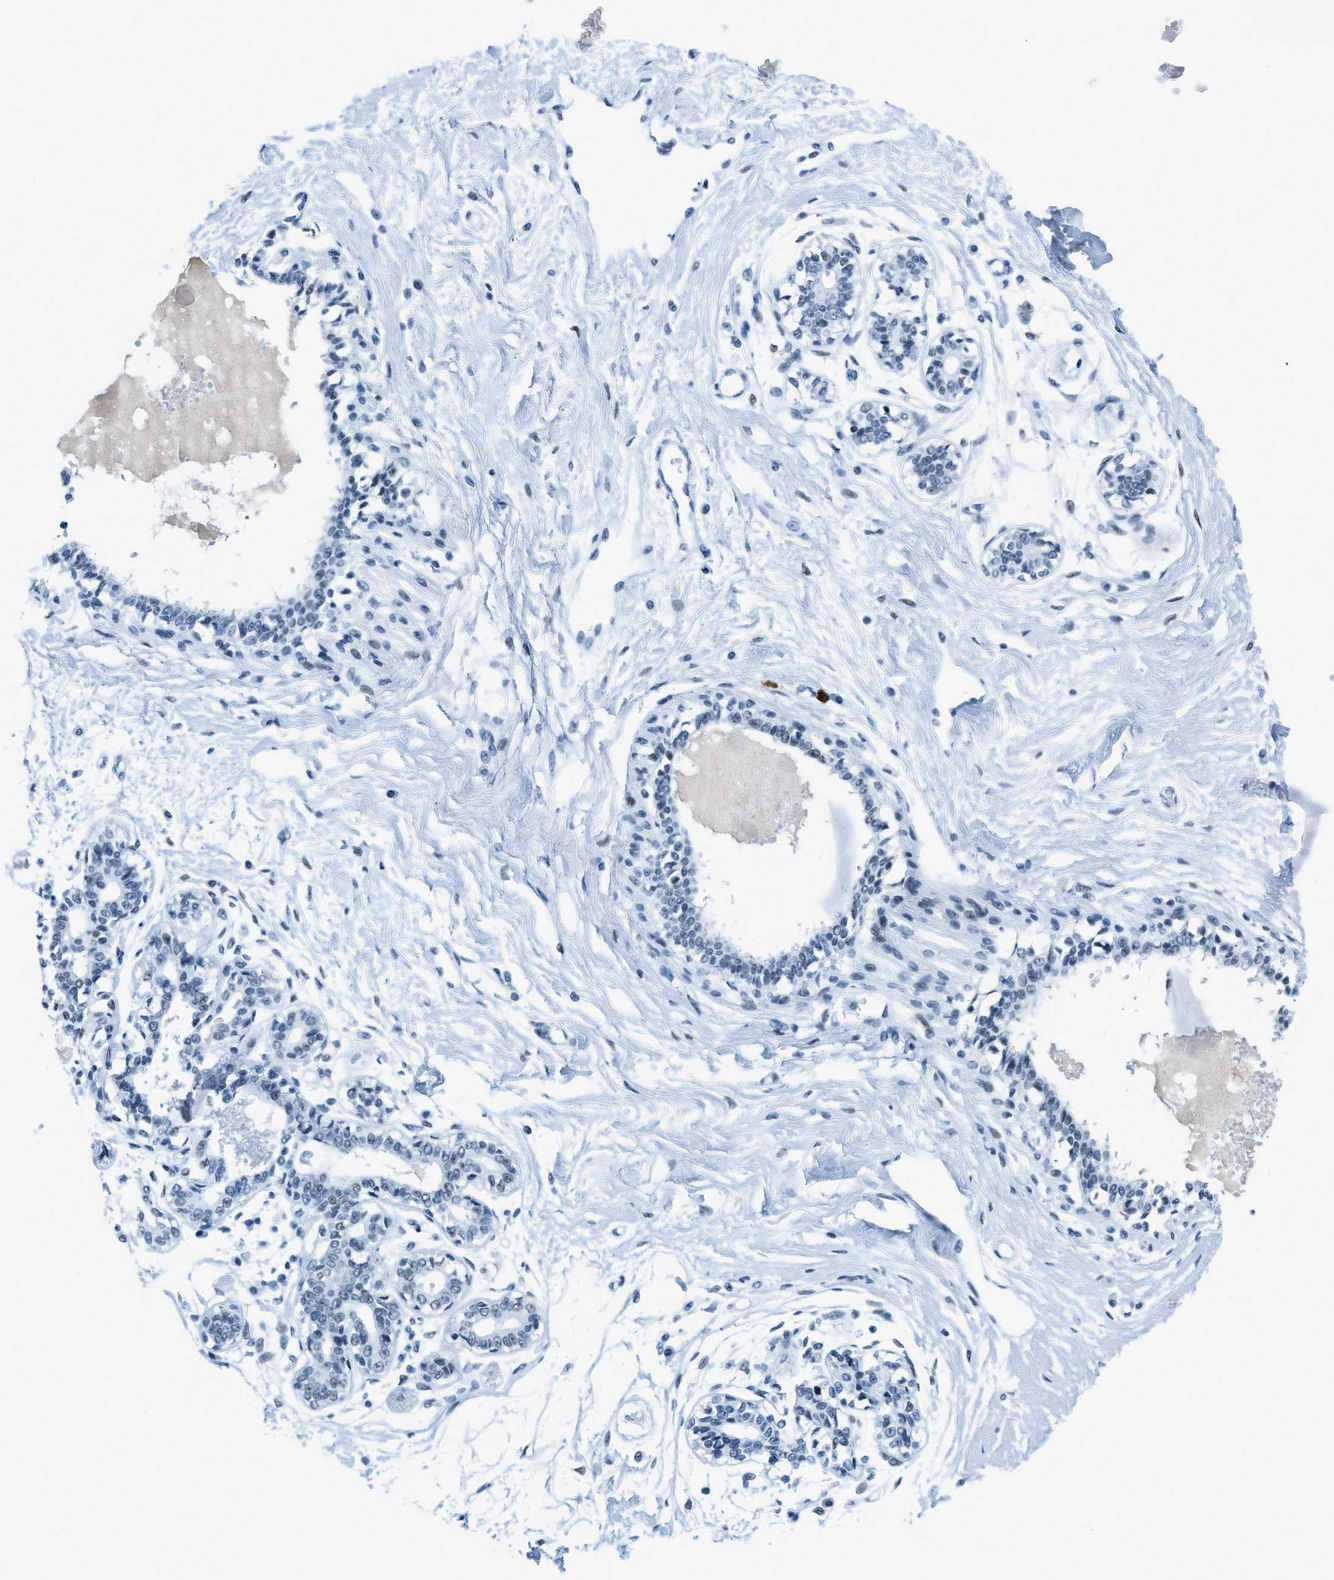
{"staining": {"intensity": "negative", "quantity": "none", "location": "none"}, "tissue": "breast", "cell_type": "Adipocytes", "image_type": "normal", "snomed": [{"axis": "morphology", "description": "Normal tissue, NOS"}, {"axis": "topography", "description": "Breast"}], "caption": "Immunohistochemistry photomicrograph of benign breast stained for a protein (brown), which reveals no expression in adipocytes. The staining was performed using DAB (3,3'-diaminobenzidine) to visualize the protein expression in brown, while the nuclei were stained in blue with hematoxylin (Magnification: 20x).", "gene": "PLA2G2A", "patient": {"sex": "female", "age": 45}}